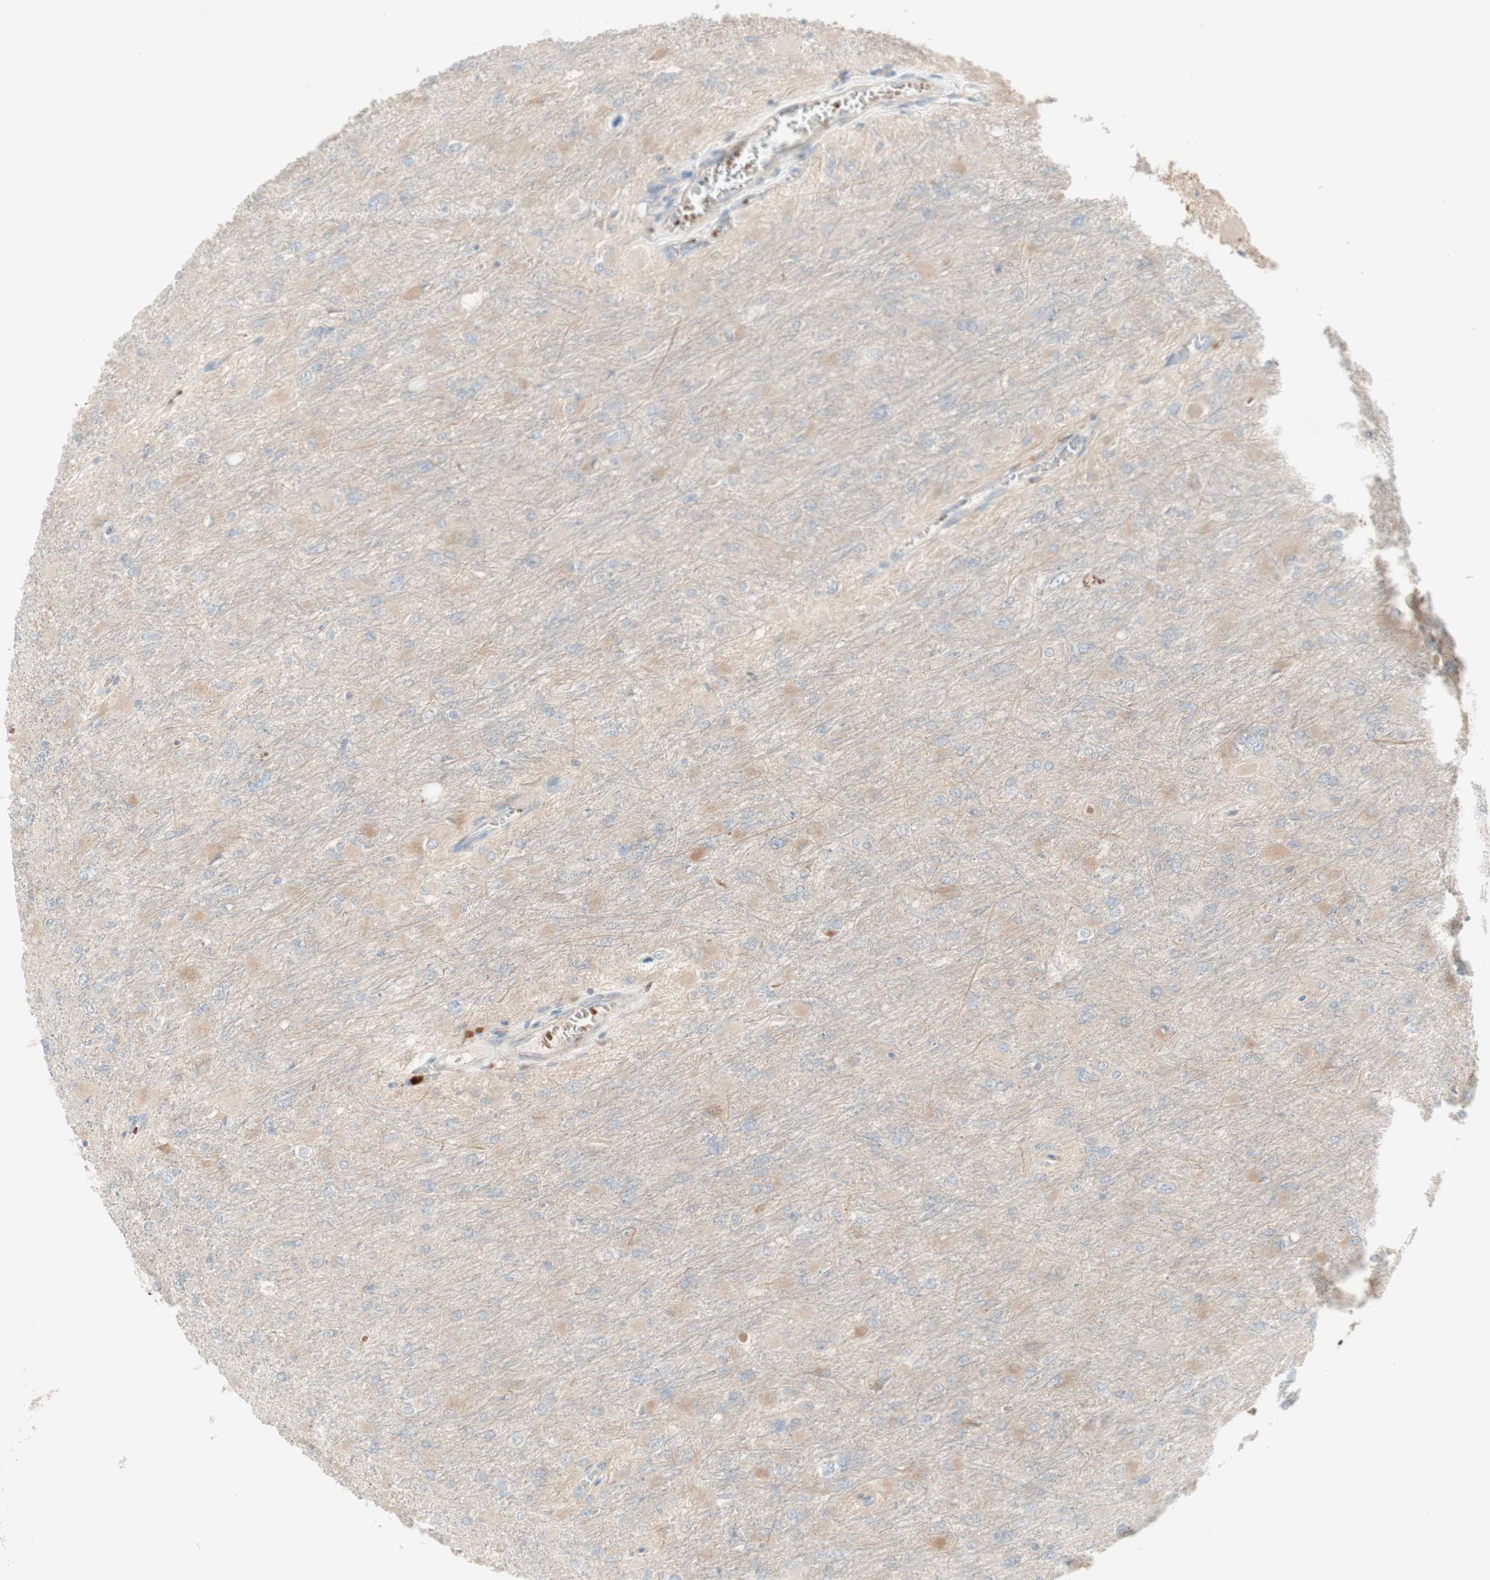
{"staining": {"intensity": "weak", "quantity": "<25%", "location": "cytoplasmic/membranous"}, "tissue": "glioma", "cell_type": "Tumor cells", "image_type": "cancer", "snomed": [{"axis": "morphology", "description": "Glioma, malignant, High grade"}, {"axis": "topography", "description": "Cerebral cortex"}], "caption": "Tumor cells are negative for brown protein staining in malignant glioma (high-grade). (Immunohistochemistry, brightfield microscopy, high magnification).", "gene": "PTGER4", "patient": {"sex": "female", "age": 36}}